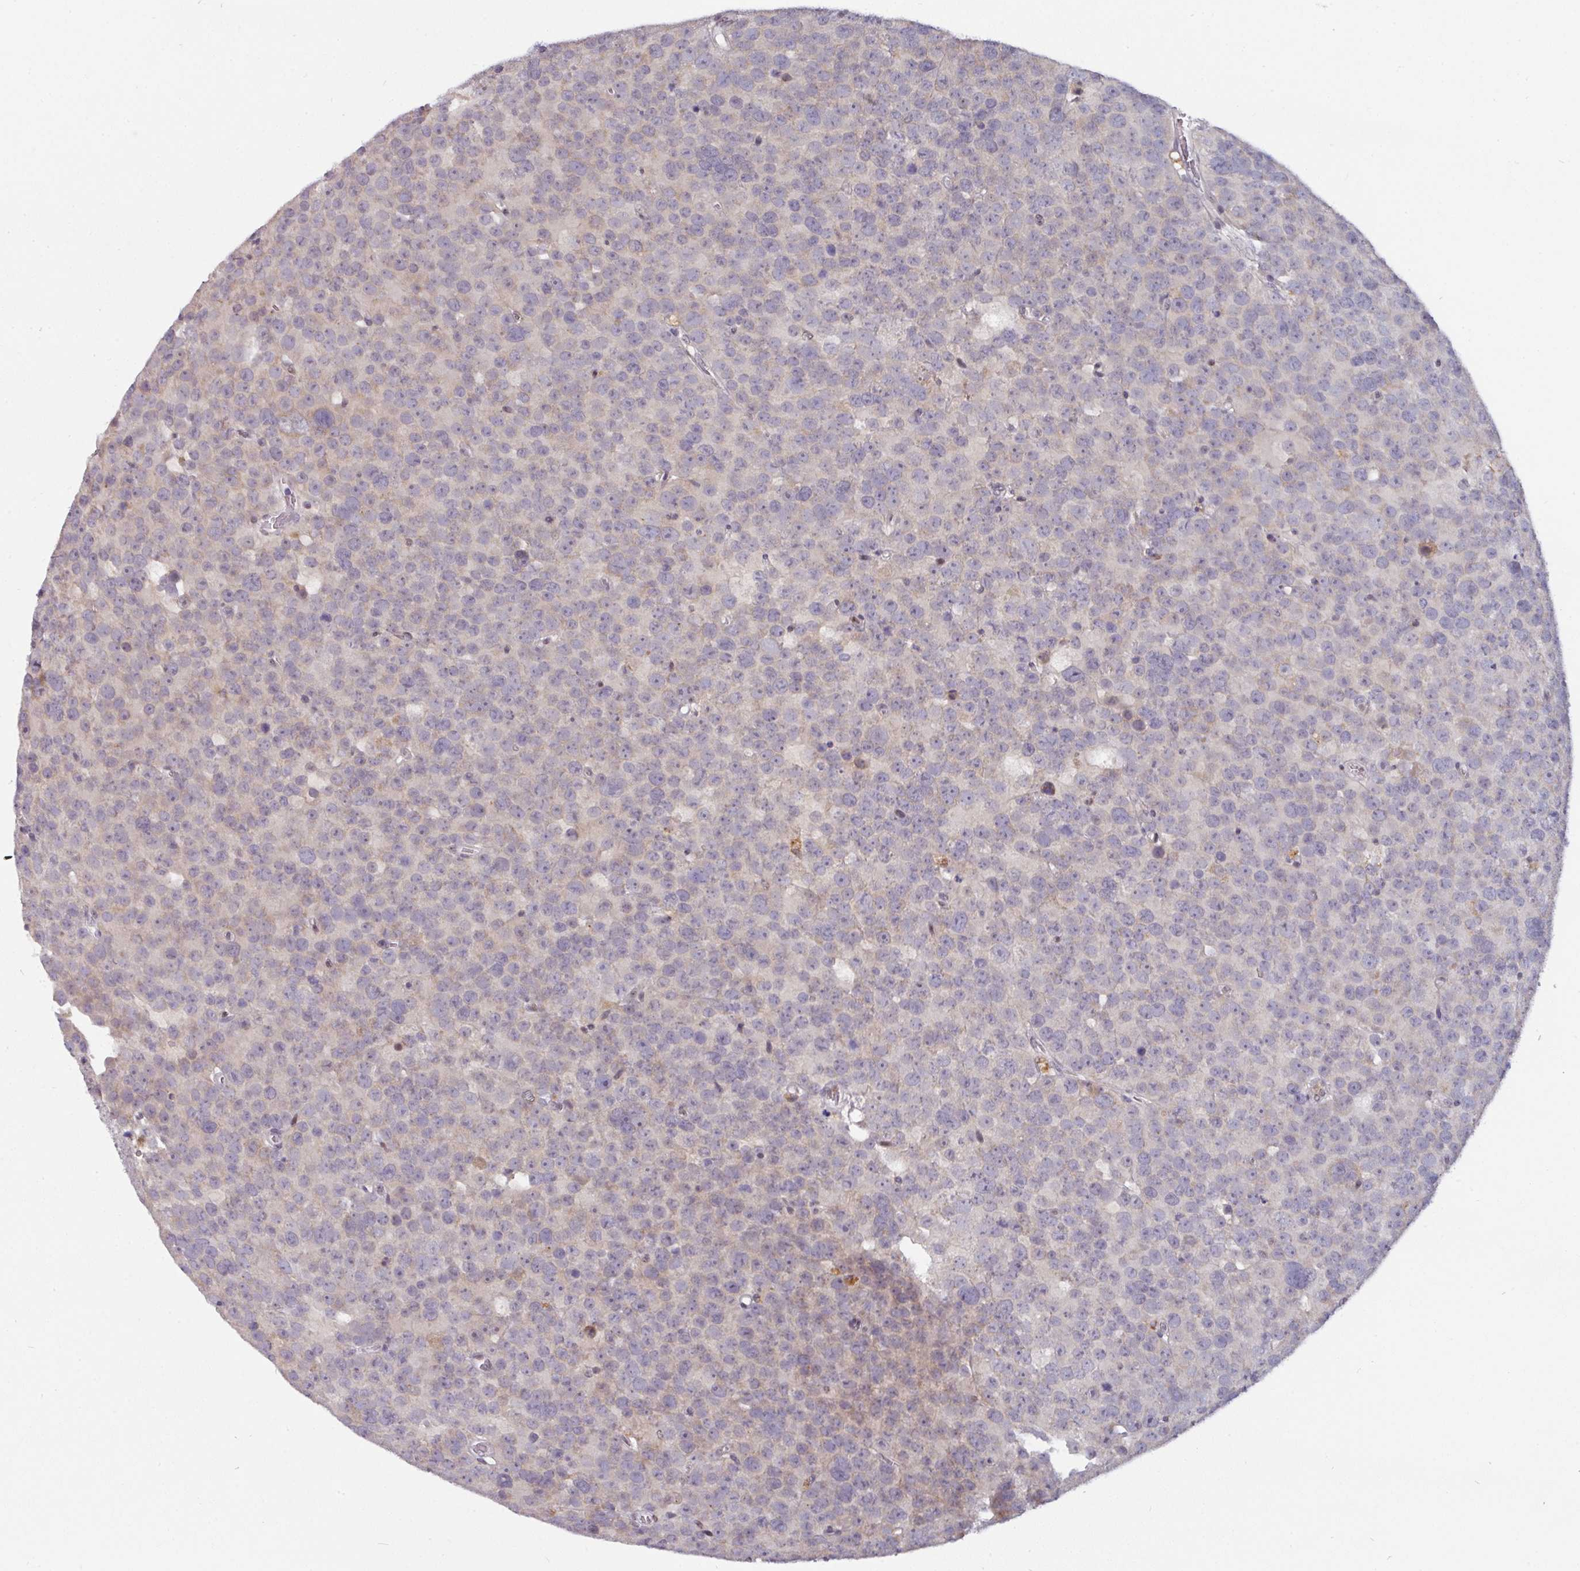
{"staining": {"intensity": "weak", "quantity": "<25%", "location": "cytoplasmic/membranous"}, "tissue": "testis cancer", "cell_type": "Tumor cells", "image_type": "cancer", "snomed": [{"axis": "morphology", "description": "Seminoma, NOS"}, {"axis": "topography", "description": "Testis"}], "caption": "Tumor cells show no significant staining in testis cancer (seminoma).", "gene": "SWSAP1", "patient": {"sex": "male", "age": 71}}